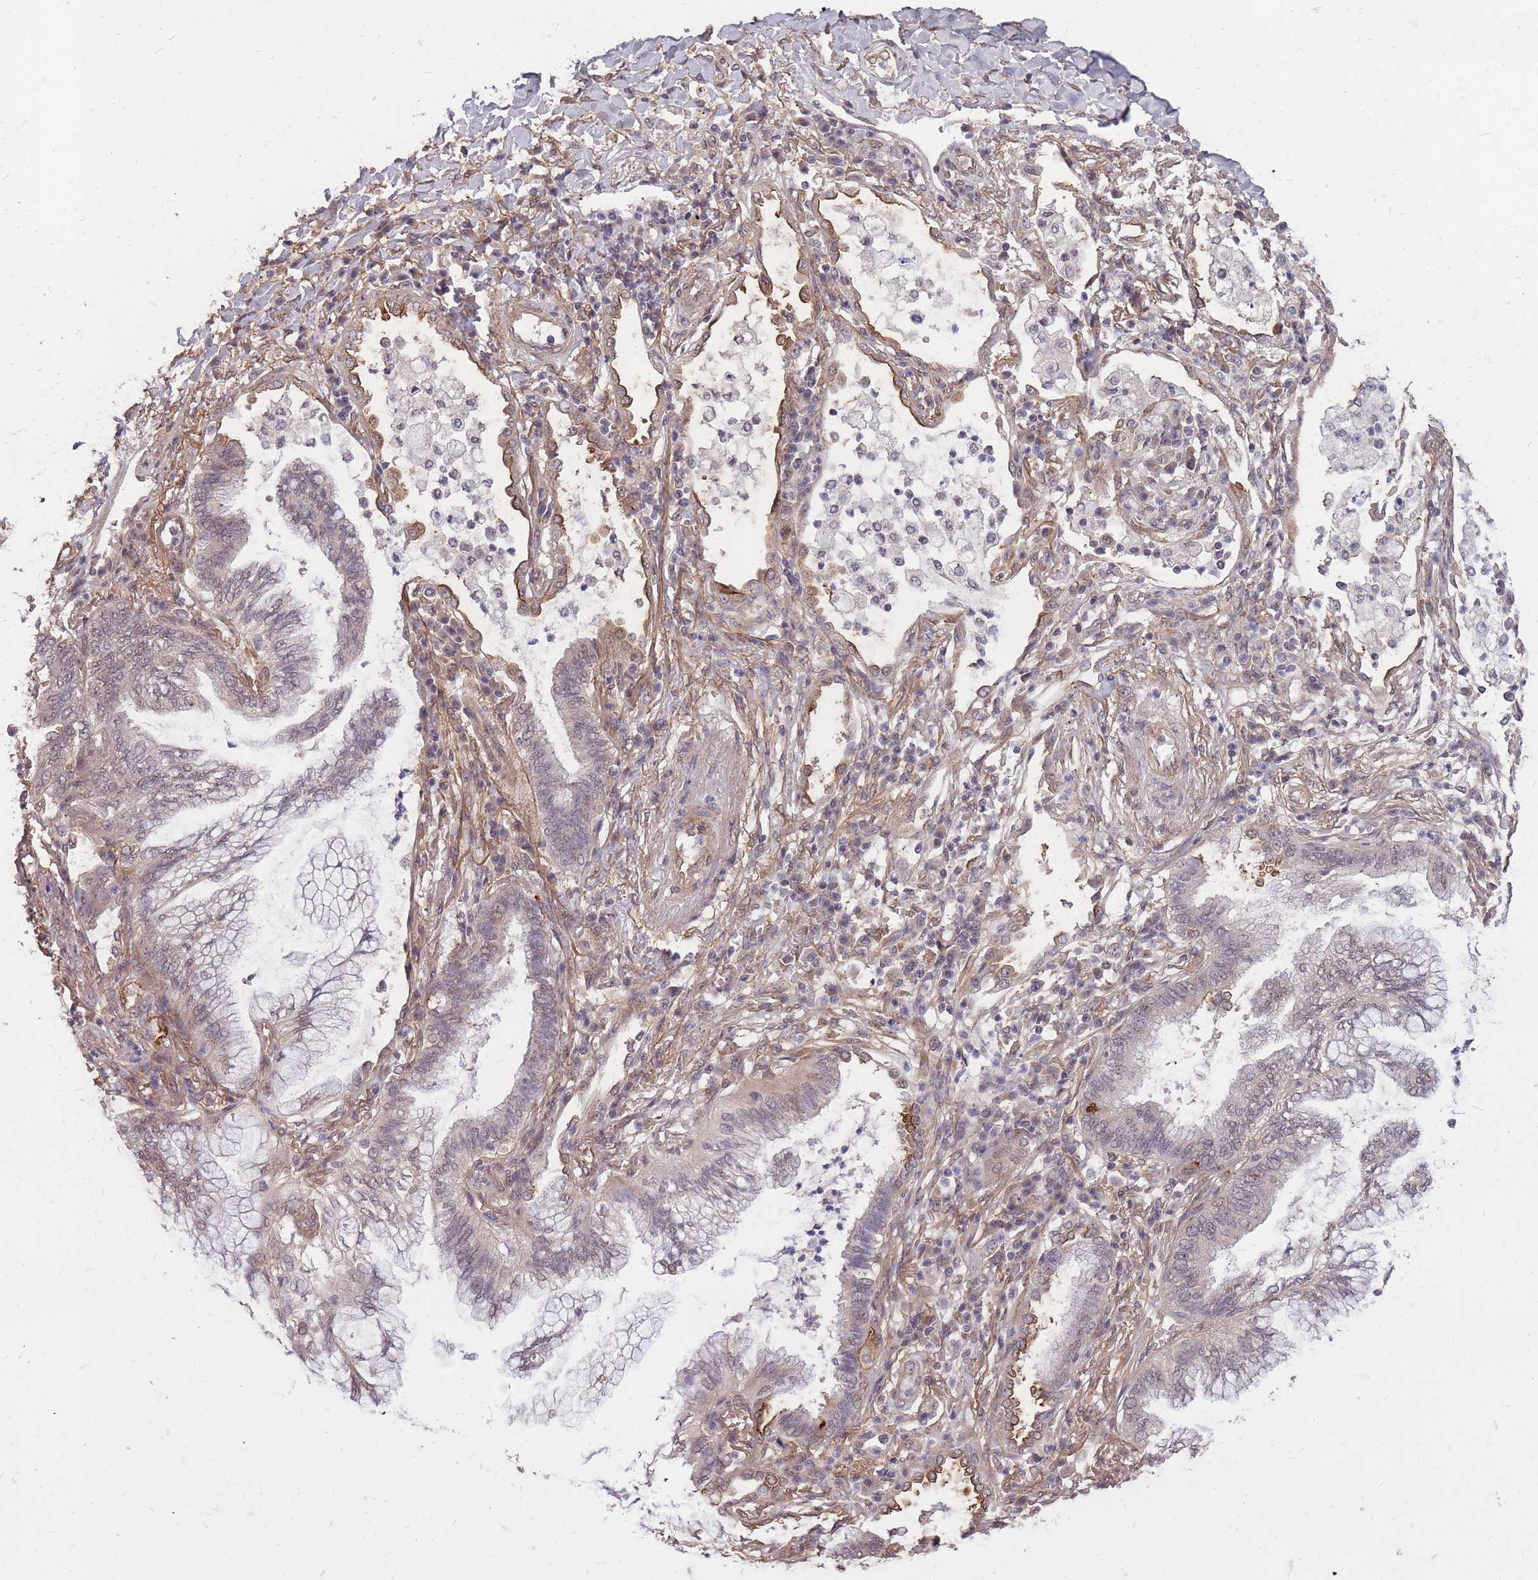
{"staining": {"intensity": "negative", "quantity": "none", "location": "none"}, "tissue": "lung cancer", "cell_type": "Tumor cells", "image_type": "cancer", "snomed": [{"axis": "morphology", "description": "Adenocarcinoma, NOS"}, {"axis": "topography", "description": "Lung"}], "caption": "Immunohistochemistry (IHC) image of lung adenocarcinoma stained for a protein (brown), which reveals no positivity in tumor cells.", "gene": "DYNC1LI2", "patient": {"sex": "female", "age": 70}}